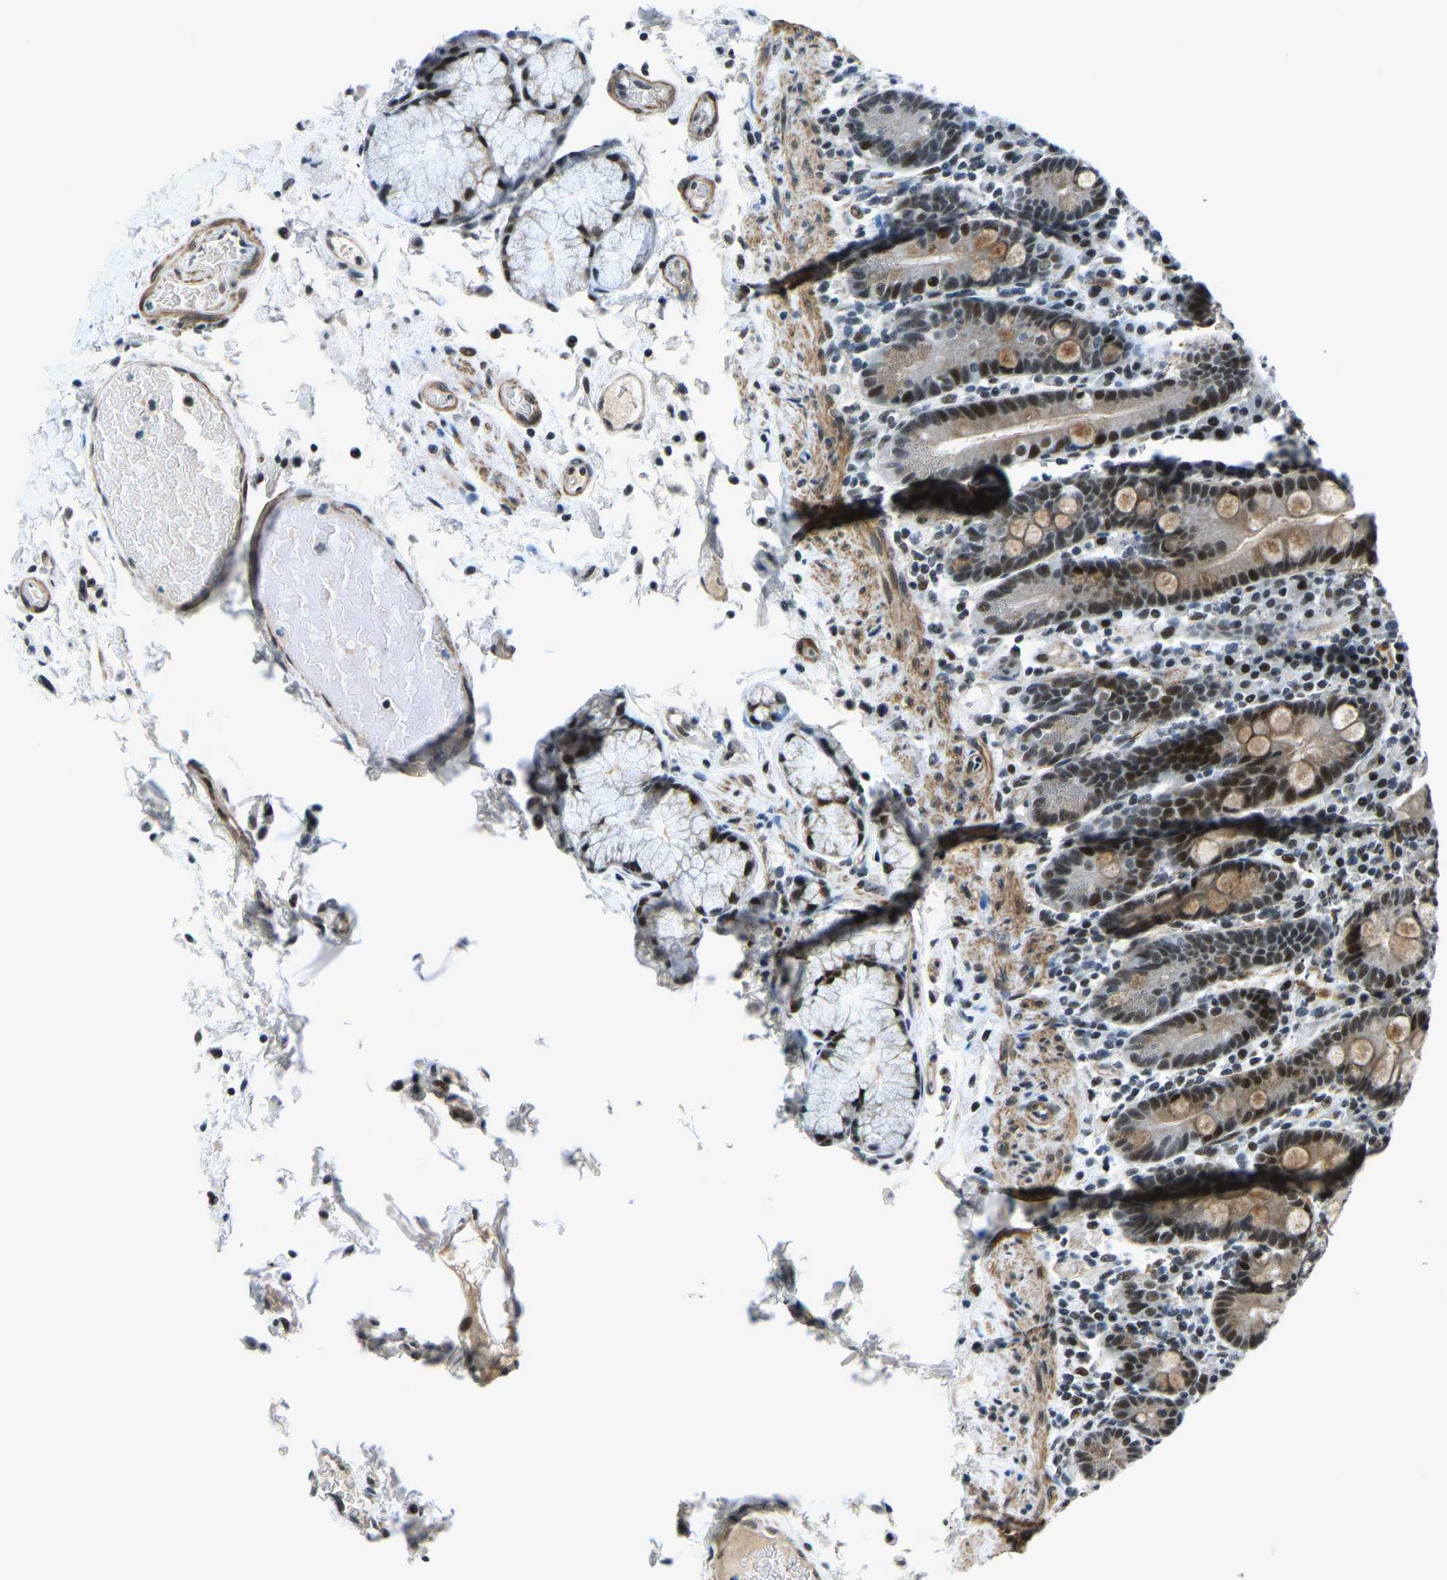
{"staining": {"intensity": "moderate", "quantity": ">75%", "location": "cytoplasmic/membranous,nuclear"}, "tissue": "duodenum", "cell_type": "Glandular cells", "image_type": "normal", "snomed": [{"axis": "morphology", "description": "Normal tissue, NOS"}, {"axis": "topography", "description": "Small intestine, NOS"}], "caption": "Duodenum stained for a protein displays moderate cytoplasmic/membranous,nuclear positivity in glandular cells. Nuclei are stained in blue.", "gene": "PRCC", "patient": {"sex": "female", "age": 71}}